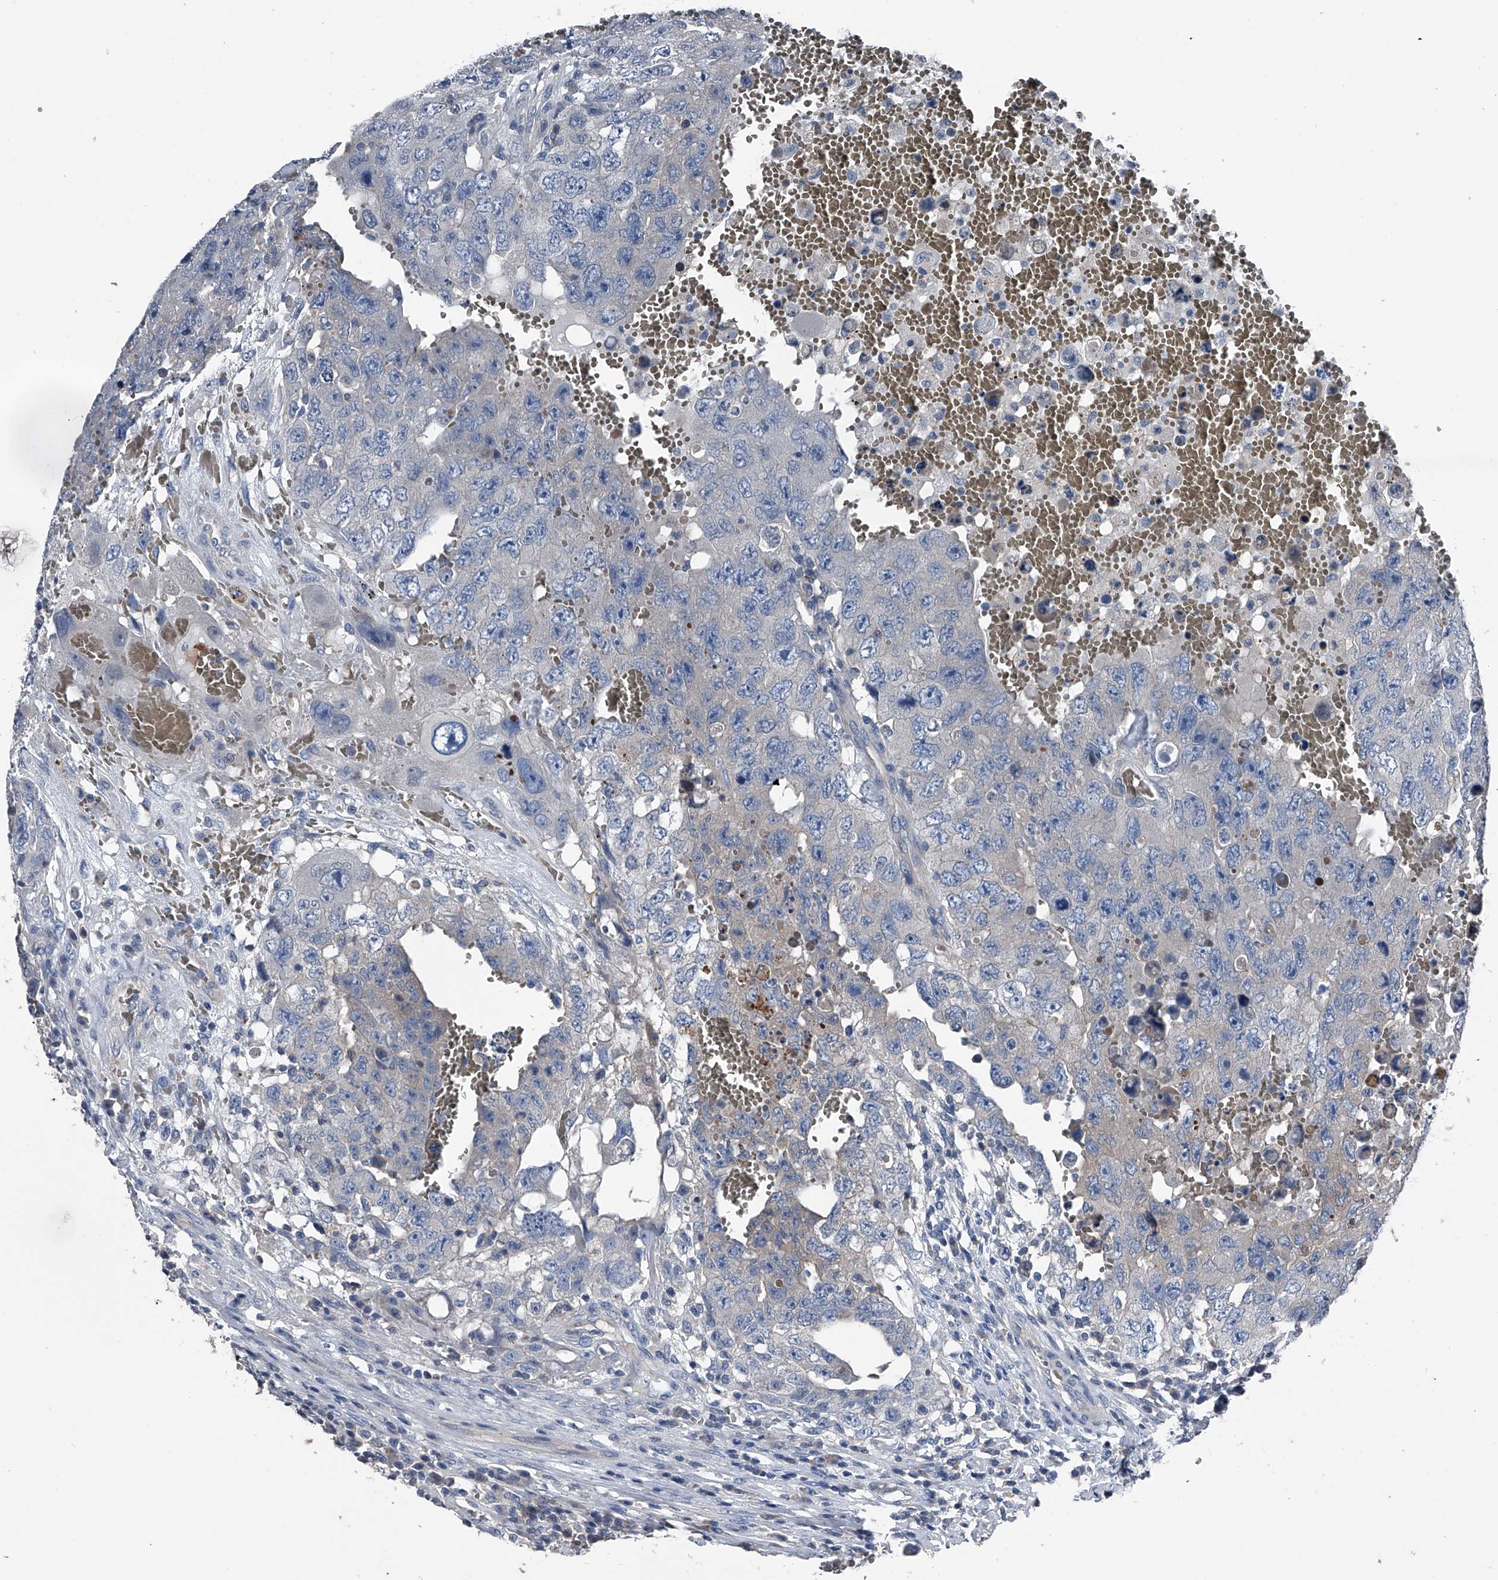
{"staining": {"intensity": "negative", "quantity": "none", "location": "none"}, "tissue": "testis cancer", "cell_type": "Tumor cells", "image_type": "cancer", "snomed": [{"axis": "morphology", "description": "Carcinoma, Embryonal, NOS"}, {"axis": "topography", "description": "Testis"}], "caption": "This is a histopathology image of immunohistochemistry staining of testis cancer, which shows no expression in tumor cells.", "gene": "KIF13A", "patient": {"sex": "male", "age": 26}}